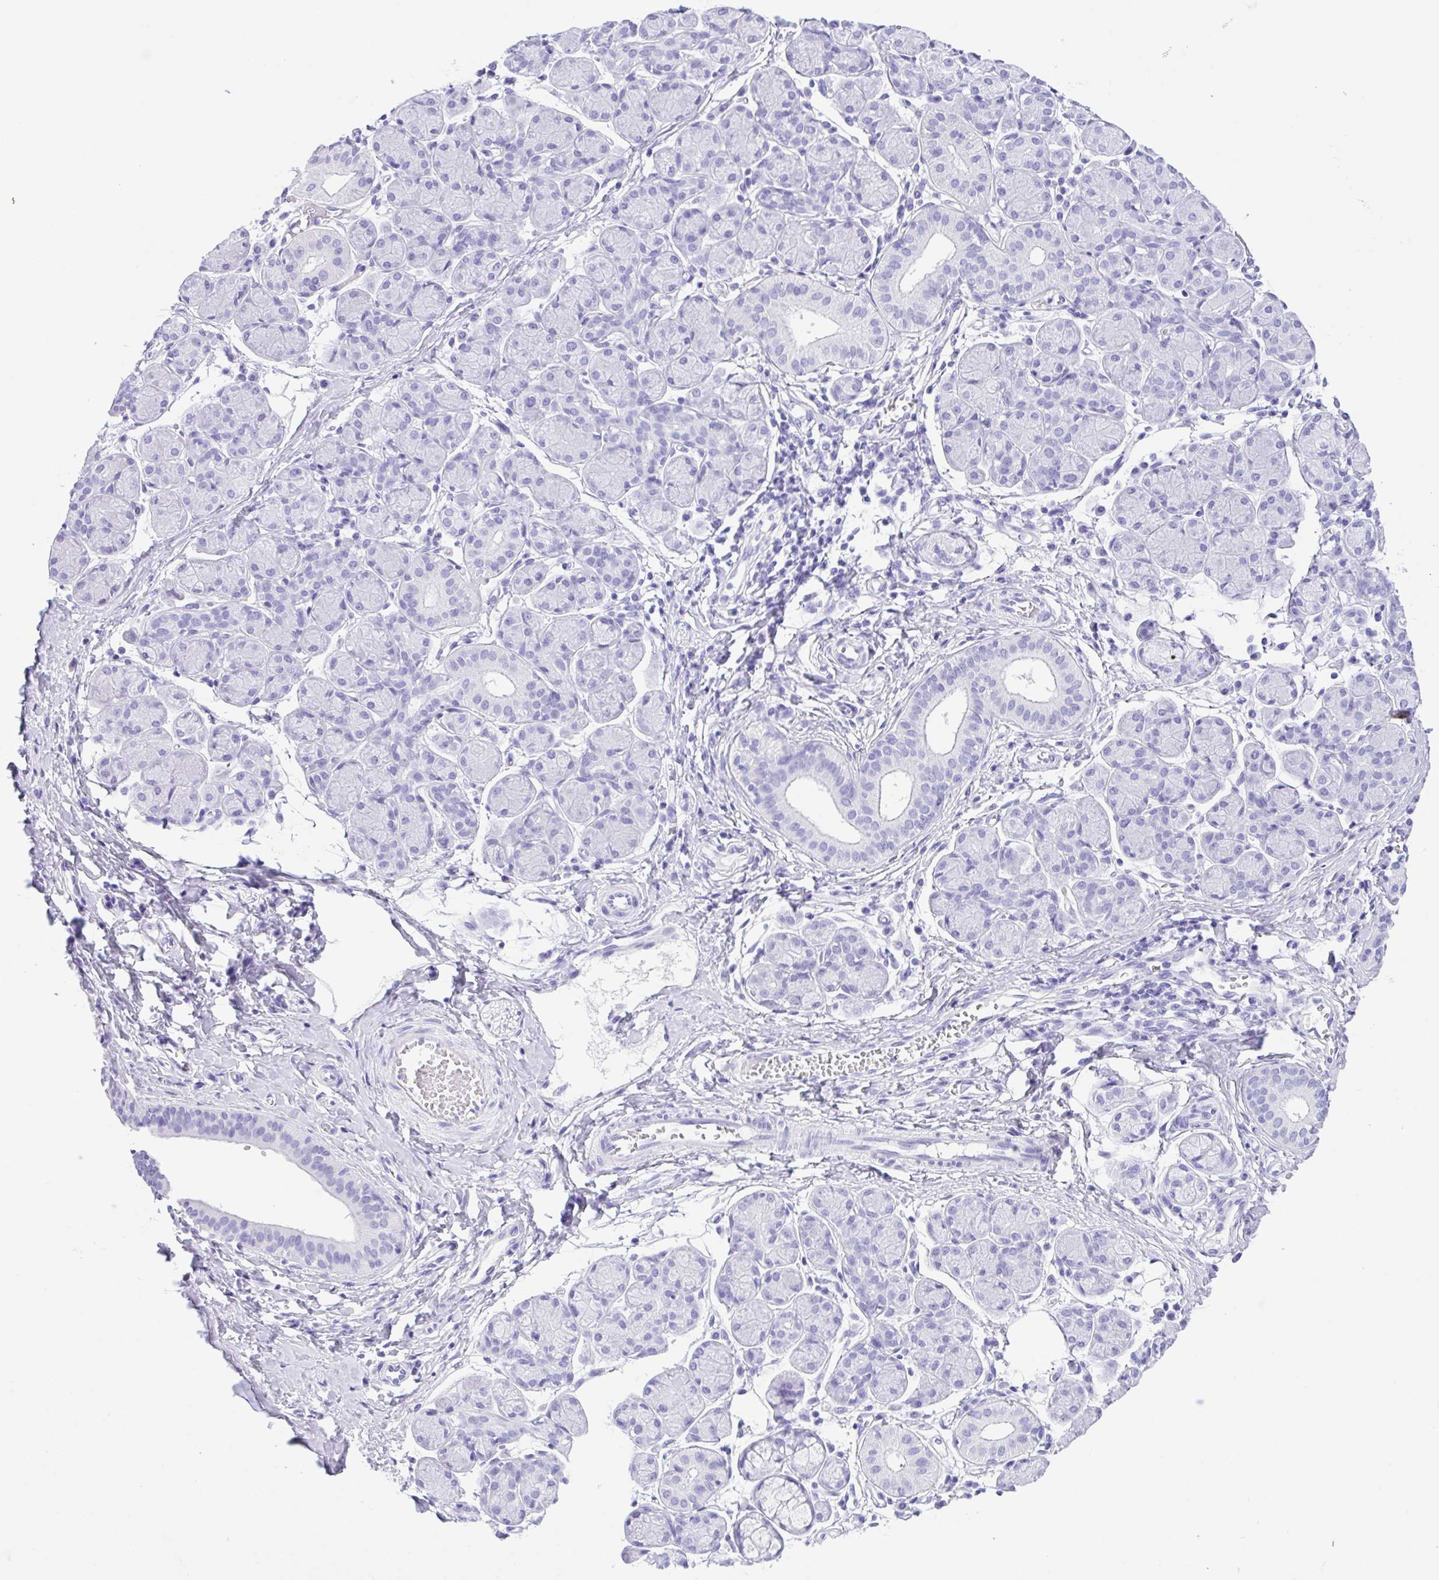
{"staining": {"intensity": "negative", "quantity": "none", "location": "none"}, "tissue": "salivary gland", "cell_type": "Glandular cells", "image_type": "normal", "snomed": [{"axis": "morphology", "description": "Normal tissue, NOS"}, {"axis": "morphology", "description": "Inflammation, NOS"}, {"axis": "topography", "description": "Lymph node"}, {"axis": "topography", "description": "Salivary gland"}], "caption": "Benign salivary gland was stained to show a protein in brown. There is no significant expression in glandular cells. Nuclei are stained in blue.", "gene": "CPA1", "patient": {"sex": "male", "age": 3}}